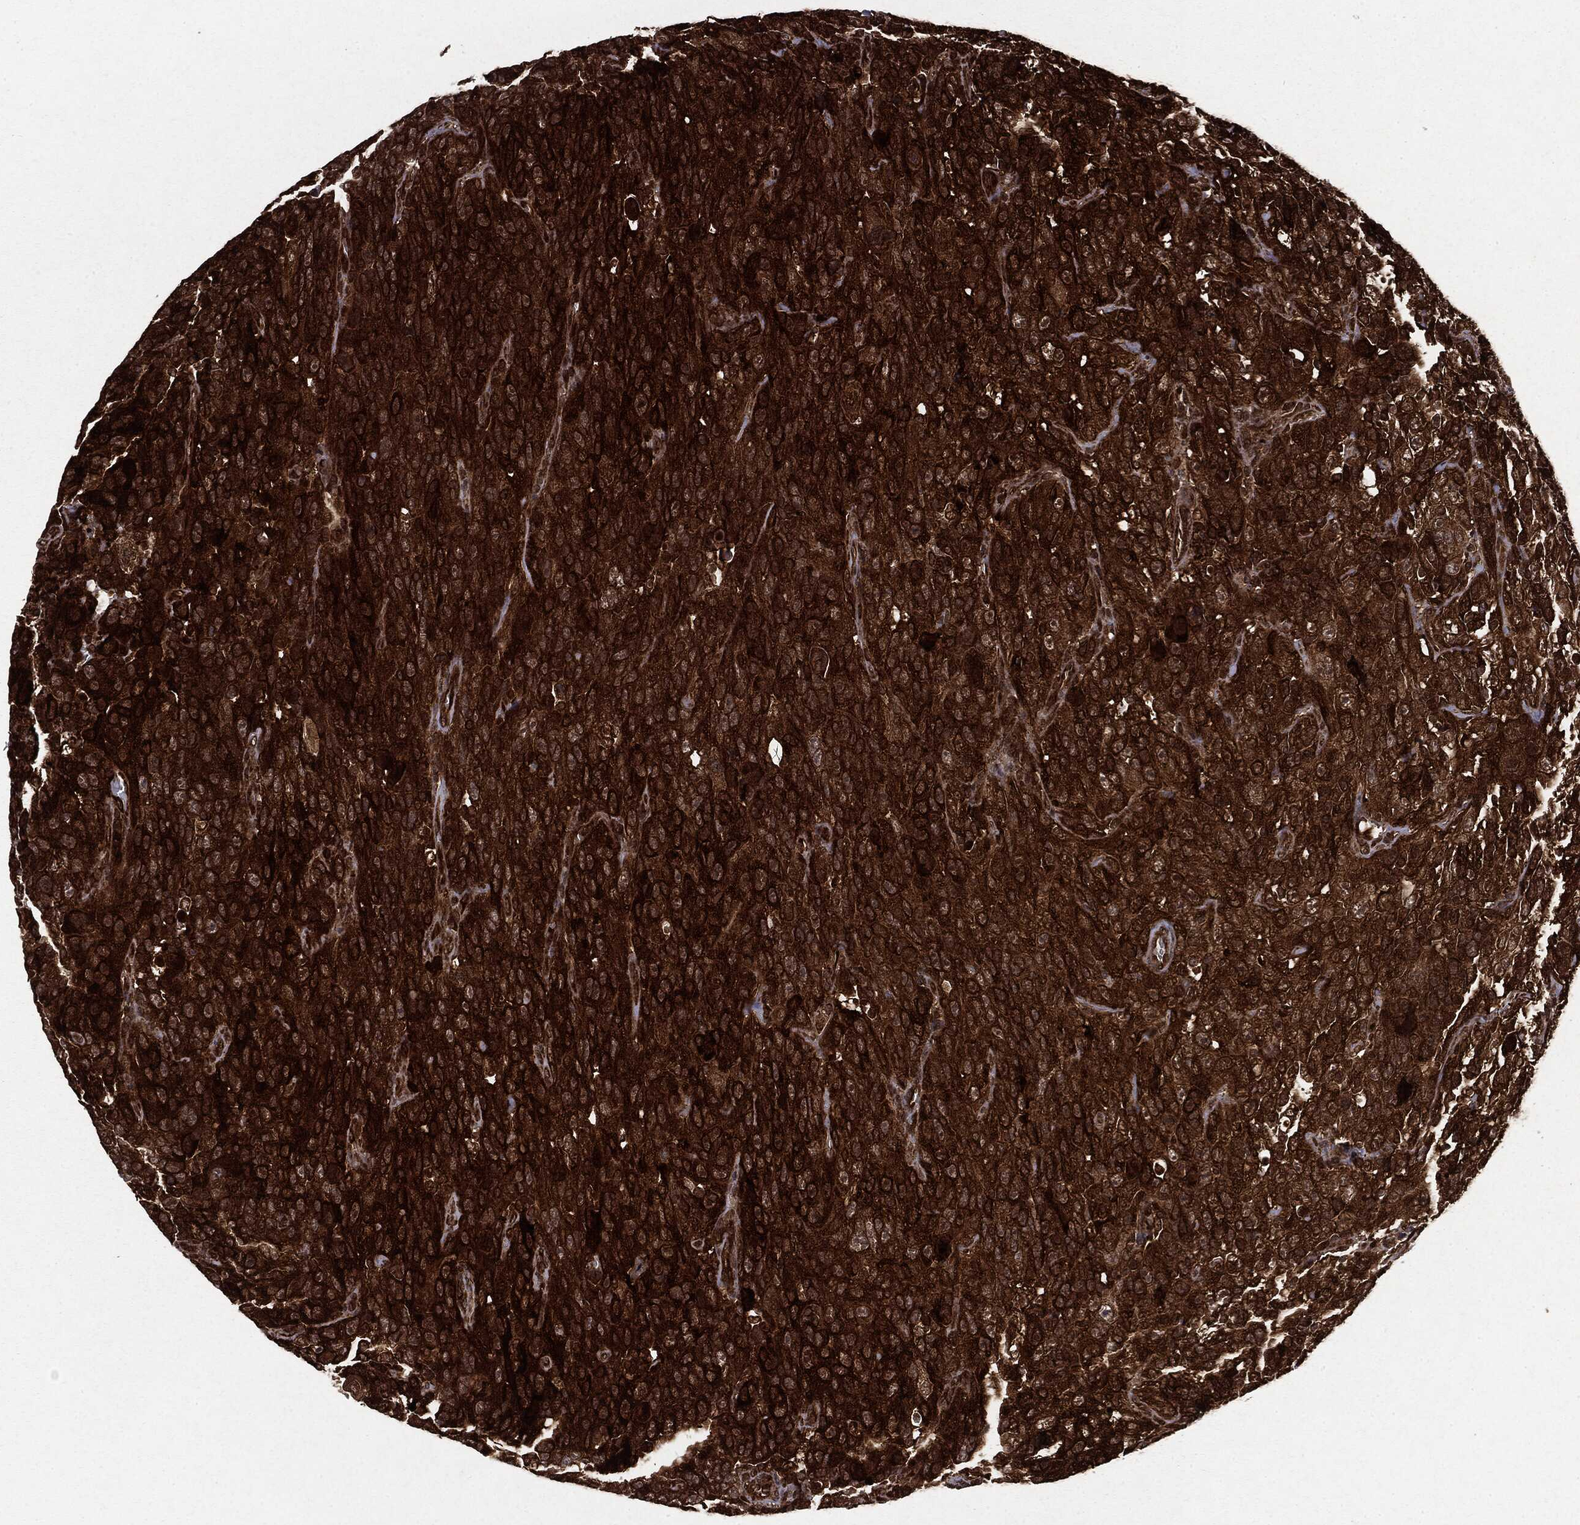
{"staining": {"intensity": "strong", "quantity": ">75%", "location": "cytoplasmic/membranous"}, "tissue": "urothelial cancer", "cell_type": "Tumor cells", "image_type": "cancer", "snomed": [{"axis": "morphology", "description": "Urothelial carcinoma, NOS"}, {"axis": "morphology", "description": "Urothelial carcinoma, High grade"}, {"axis": "topography", "description": "Urinary bladder"}], "caption": "Transitional cell carcinoma stained with DAB immunohistochemistry (IHC) shows high levels of strong cytoplasmic/membranous expression in about >75% of tumor cells. The protein is shown in brown color, while the nuclei are stained blue.", "gene": "OTUB1", "patient": {"sex": "female", "age": 73}}